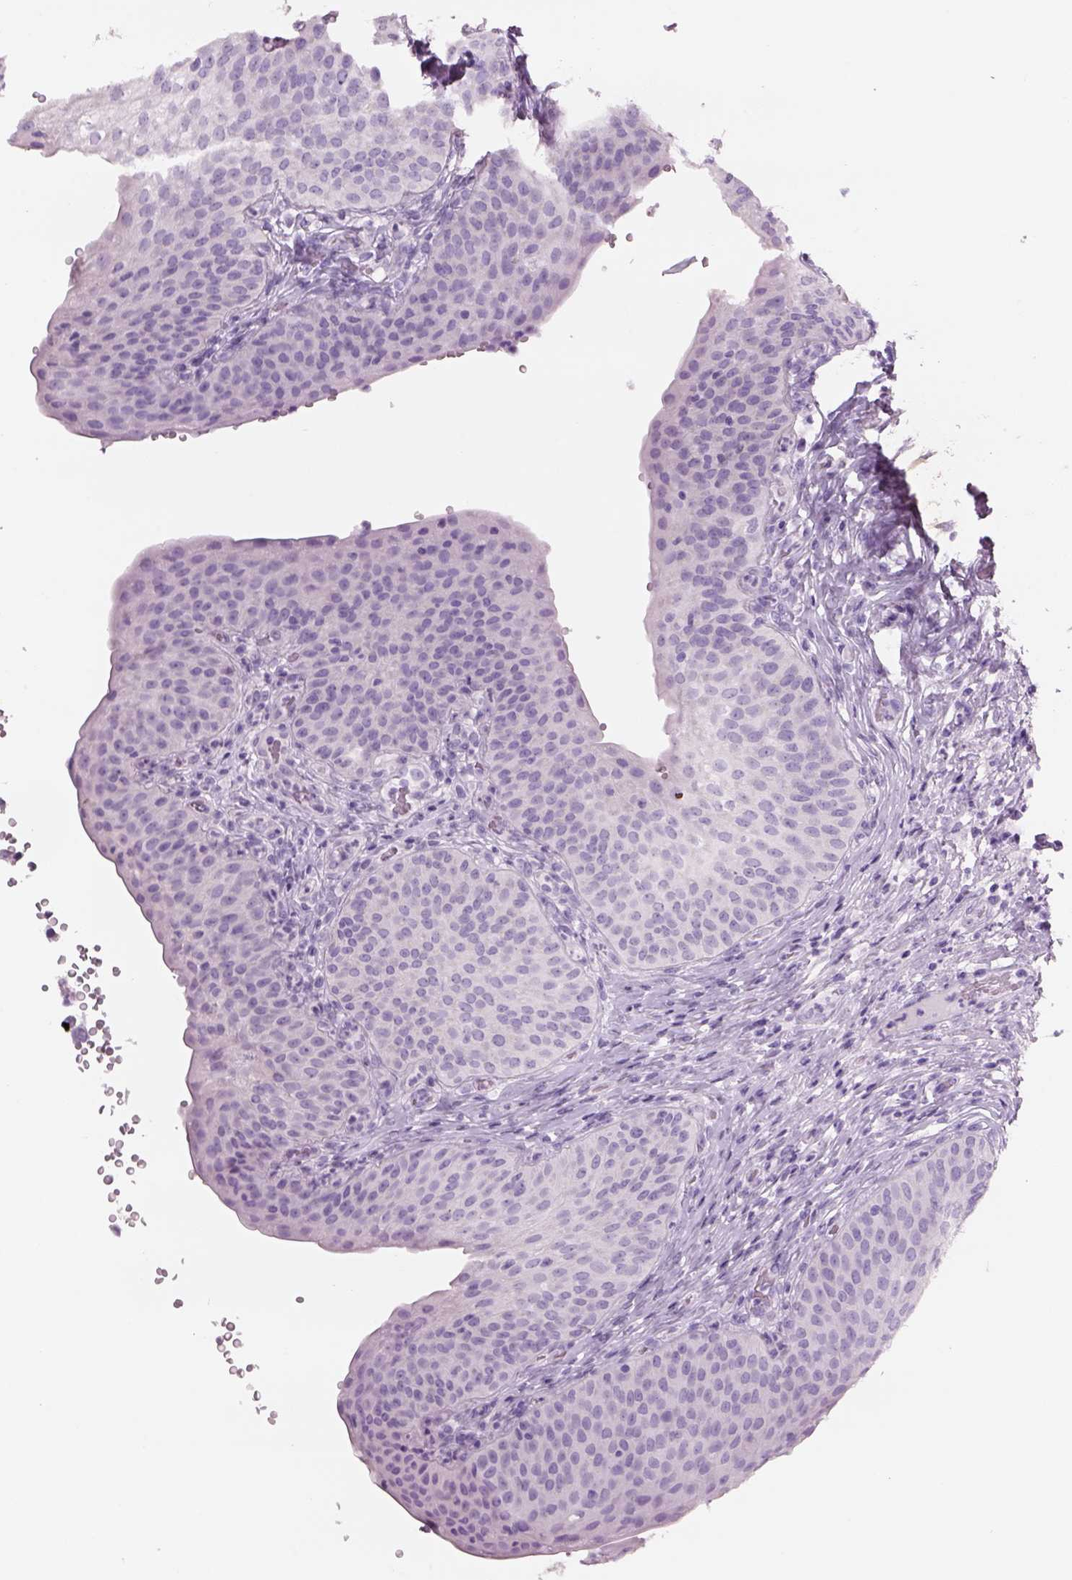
{"staining": {"intensity": "negative", "quantity": "none", "location": "none"}, "tissue": "urinary bladder", "cell_type": "Urothelial cells", "image_type": "normal", "snomed": [{"axis": "morphology", "description": "Normal tissue, NOS"}, {"axis": "topography", "description": "Urinary bladder"}], "caption": "A high-resolution image shows immunohistochemistry (IHC) staining of normal urinary bladder, which displays no significant expression in urothelial cells. The staining was performed using DAB to visualize the protein expression in brown, while the nuclei were stained in blue with hematoxylin (Magnification: 20x).", "gene": "RHO", "patient": {"sex": "male", "age": 66}}